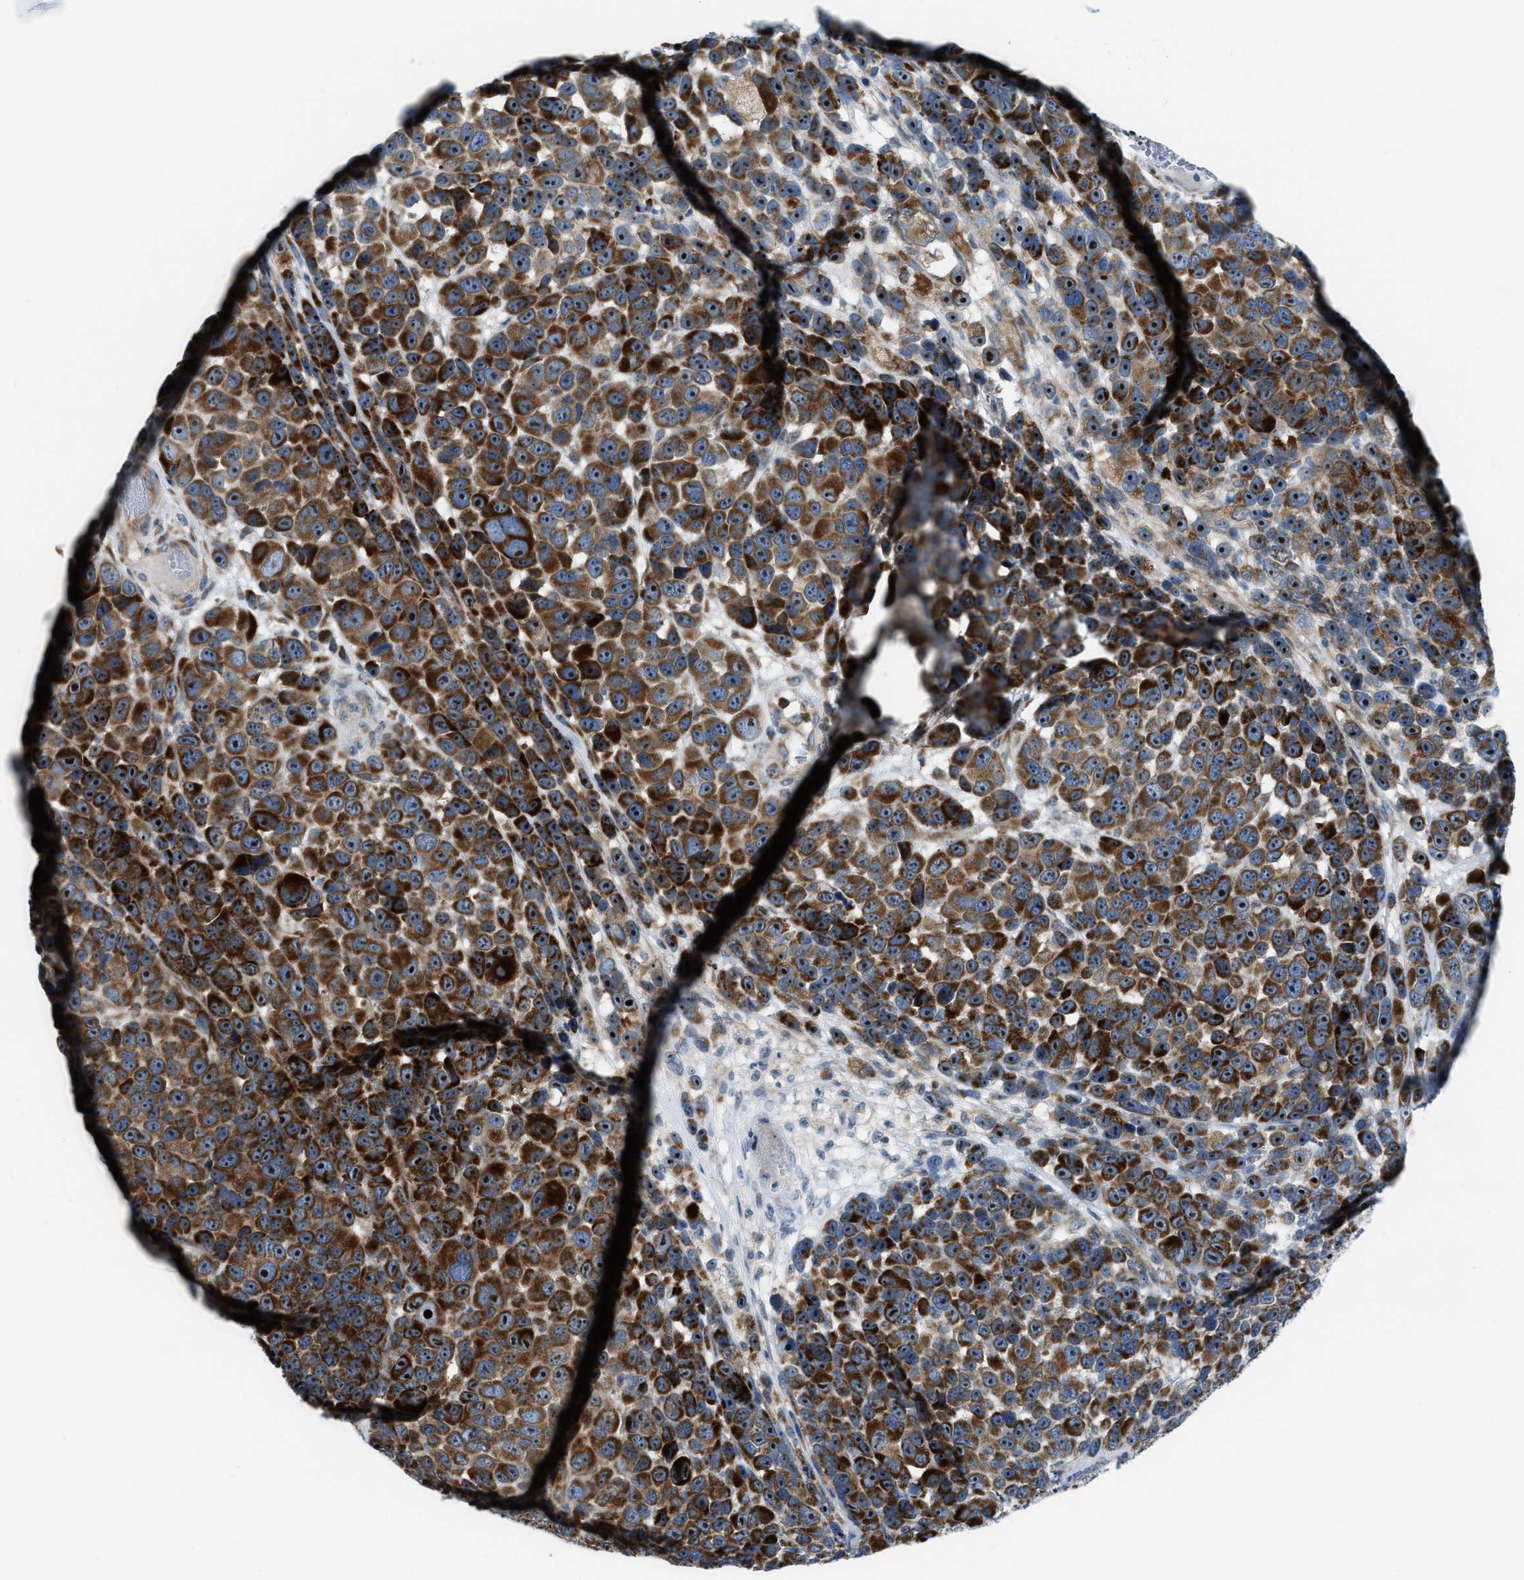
{"staining": {"intensity": "strong", "quantity": ">75%", "location": "cytoplasmic/membranous,nuclear"}, "tissue": "melanoma", "cell_type": "Tumor cells", "image_type": "cancer", "snomed": [{"axis": "morphology", "description": "Malignant melanoma, NOS"}, {"axis": "topography", "description": "Skin"}], "caption": "Protein analysis of malignant melanoma tissue reveals strong cytoplasmic/membranous and nuclear staining in approximately >75% of tumor cells.", "gene": "TPH1", "patient": {"sex": "male", "age": 53}}